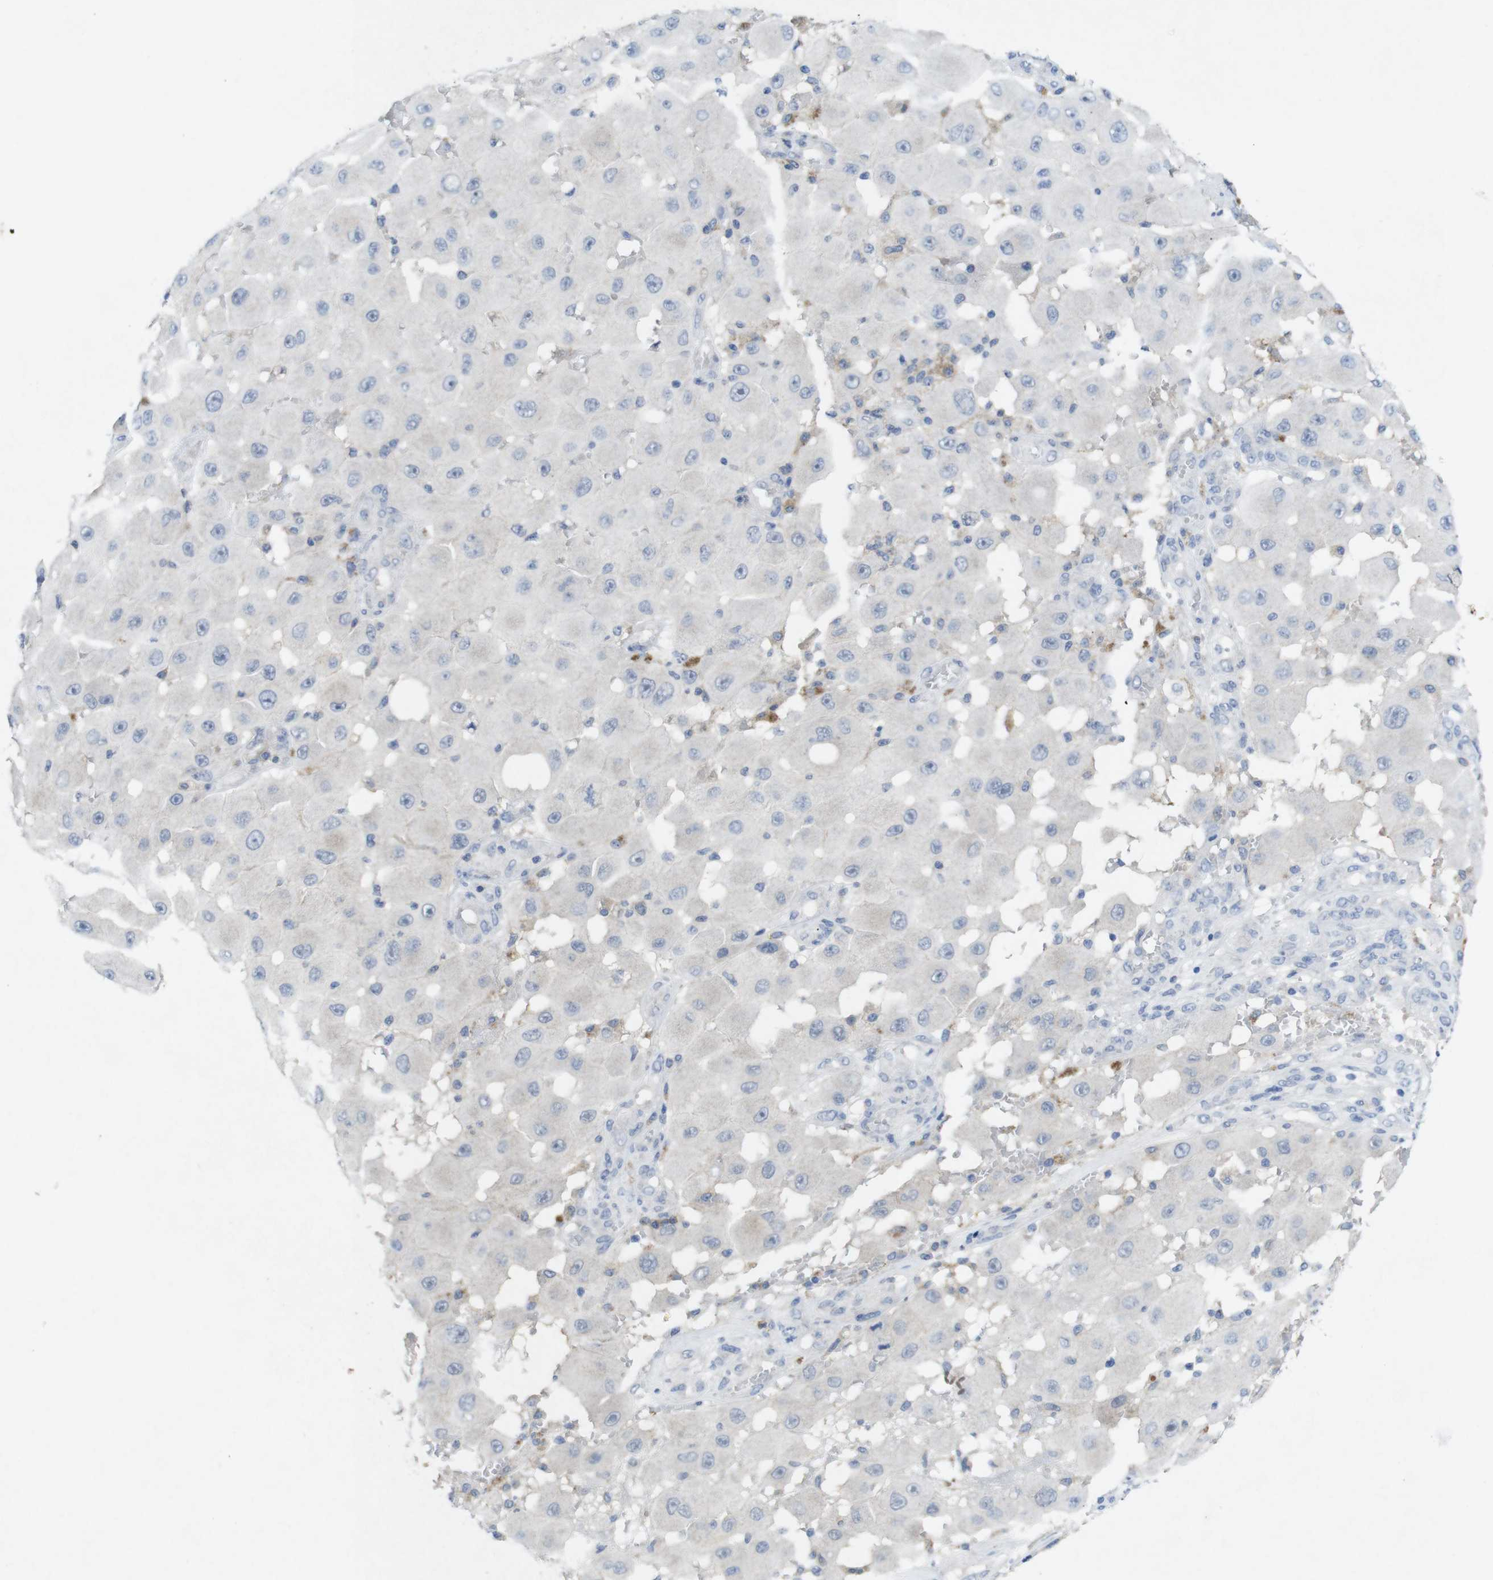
{"staining": {"intensity": "negative", "quantity": "none", "location": "none"}, "tissue": "melanoma", "cell_type": "Tumor cells", "image_type": "cancer", "snomed": [{"axis": "morphology", "description": "Malignant melanoma, NOS"}, {"axis": "topography", "description": "Skin"}], "caption": "The photomicrograph shows no staining of tumor cells in malignant melanoma.", "gene": "SLAMF7", "patient": {"sex": "female", "age": 81}}